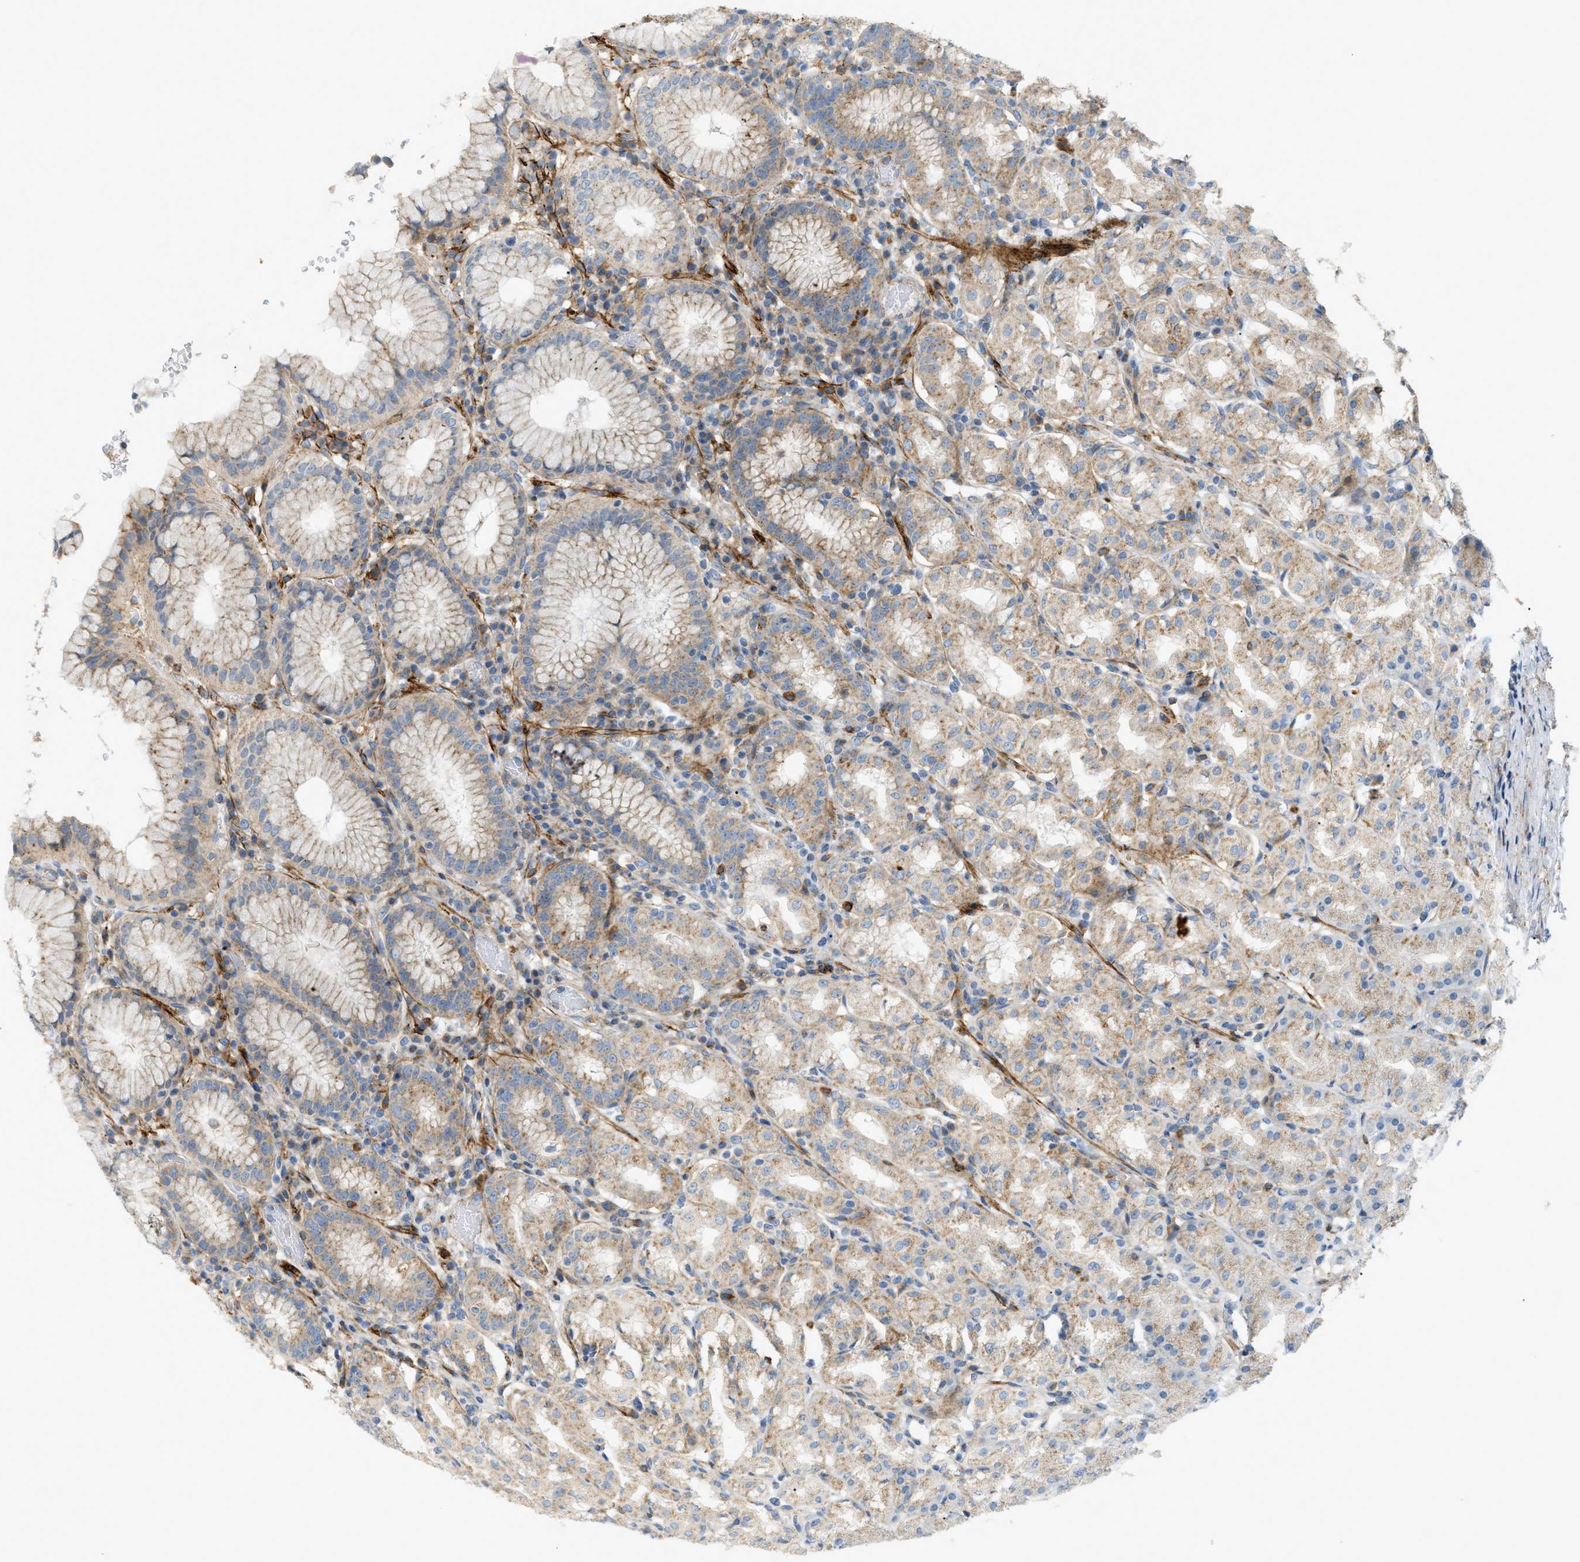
{"staining": {"intensity": "weak", "quantity": ">75%", "location": "cytoplasmic/membranous"}, "tissue": "stomach", "cell_type": "Glandular cells", "image_type": "normal", "snomed": [{"axis": "morphology", "description": "Normal tissue, NOS"}, {"axis": "topography", "description": "Stomach"}, {"axis": "topography", "description": "Stomach, lower"}], "caption": "Benign stomach exhibits weak cytoplasmic/membranous staining in approximately >75% of glandular cells, visualized by immunohistochemistry.", "gene": "LMBRD1", "patient": {"sex": "female", "age": 56}}